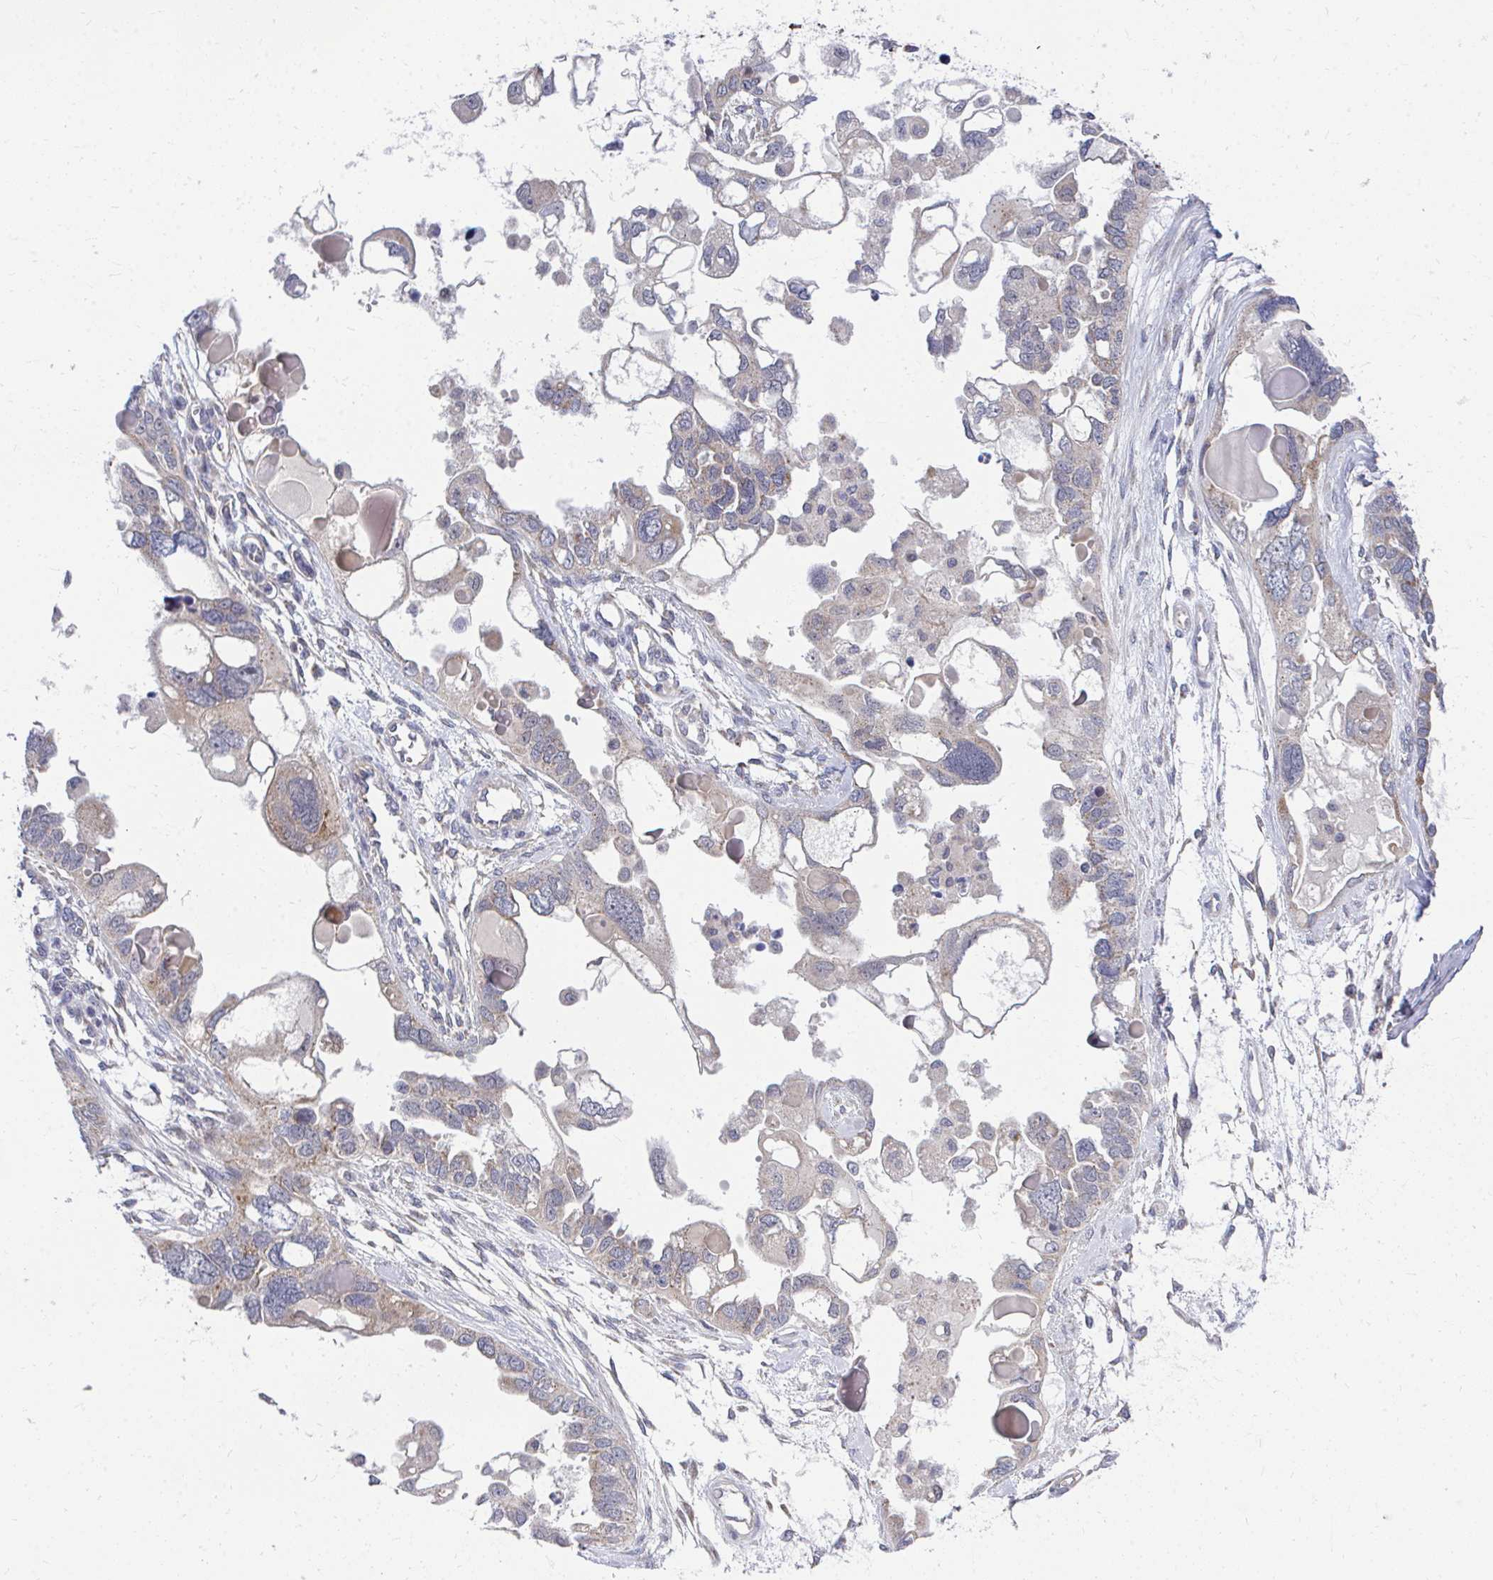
{"staining": {"intensity": "weak", "quantity": "25%-75%", "location": "cytoplasmic/membranous"}, "tissue": "ovarian cancer", "cell_type": "Tumor cells", "image_type": "cancer", "snomed": [{"axis": "morphology", "description": "Cystadenocarcinoma, serous, NOS"}, {"axis": "topography", "description": "Ovary"}], "caption": "Protein positivity by immunohistochemistry exhibits weak cytoplasmic/membranous staining in about 25%-75% of tumor cells in serous cystadenocarcinoma (ovarian).", "gene": "PEX3", "patient": {"sex": "female", "age": 51}}